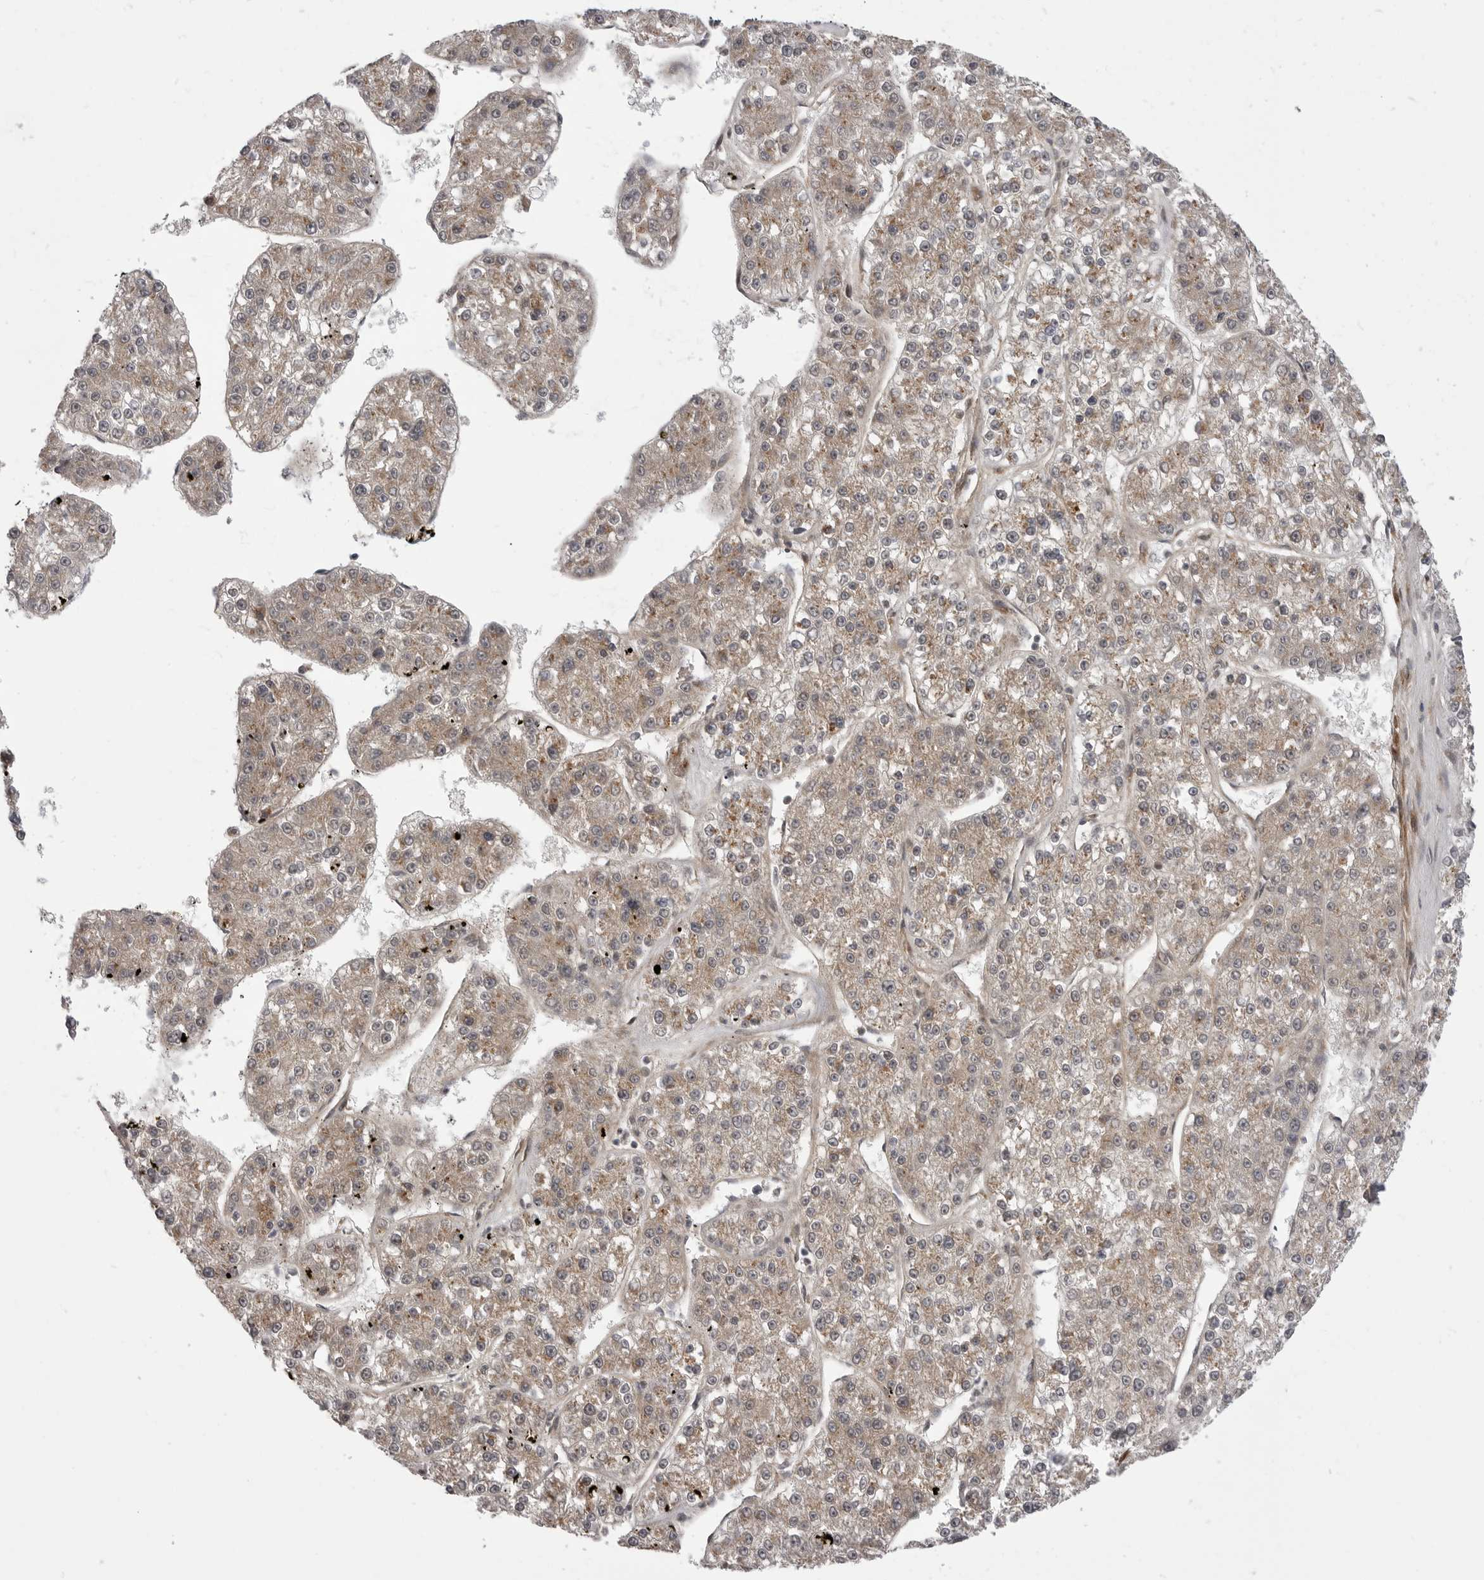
{"staining": {"intensity": "moderate", "quantity": ">75%", "location": "cytoplasmic/membranous"}, "tissue": "liver cancer", "cell_type": "Tumor cells", "image_type": "cancer", "snomed": [{"axis": "morphology", "description": "Carcinoma, Hepatocellular, NOS"}, {"axis": "topography", "description": "Liver"}], "caption": "Immunohistochemical staining of liver hepatocellular carcinoma exhibits medium levels of moderate cytoplasmic/membranous positivity in approximately >75% of tumor cells.", "gene": "PDCL", "patient": {"sex": "female", "age": 73}}